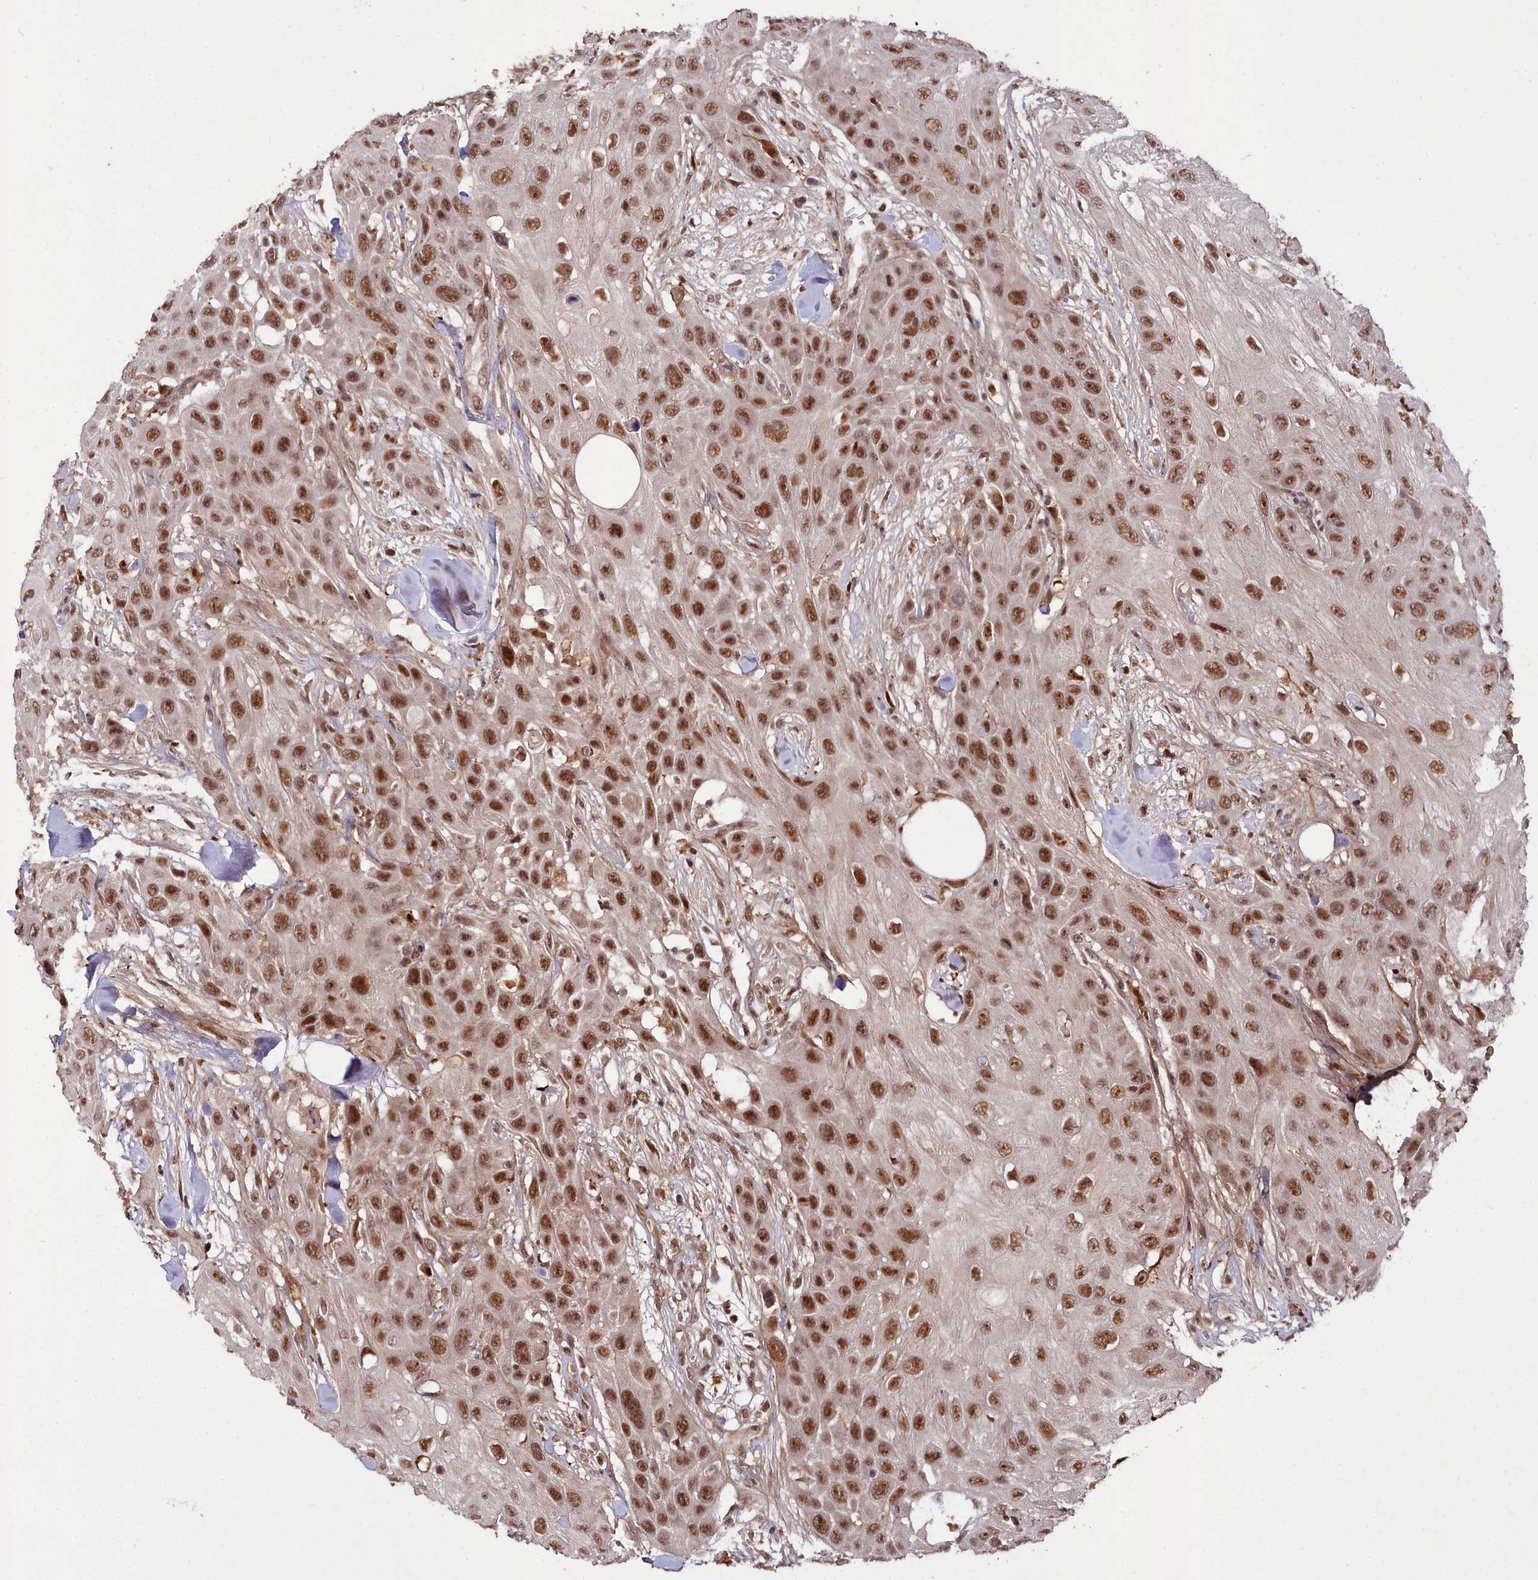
{"staining": {"intensity": "strong", "quantity": ">75%", "location": "nuclear"}, "tissue": "head and neck cancer", "cell_type": "Tumor cells", "image_type": "cancer", "snomed": [{"axis": "morphology", "description": "Squamous cell carcinoma, NOS"}, {"axis": "topography", "description": "Head-Neck"}], "caption": "An image of human head and neck cancer stained for a protein displays strong nuclear brown staining in tumor cells.", "gene": "CXXC1", "patient": {"sex": "male", "age": 81}}